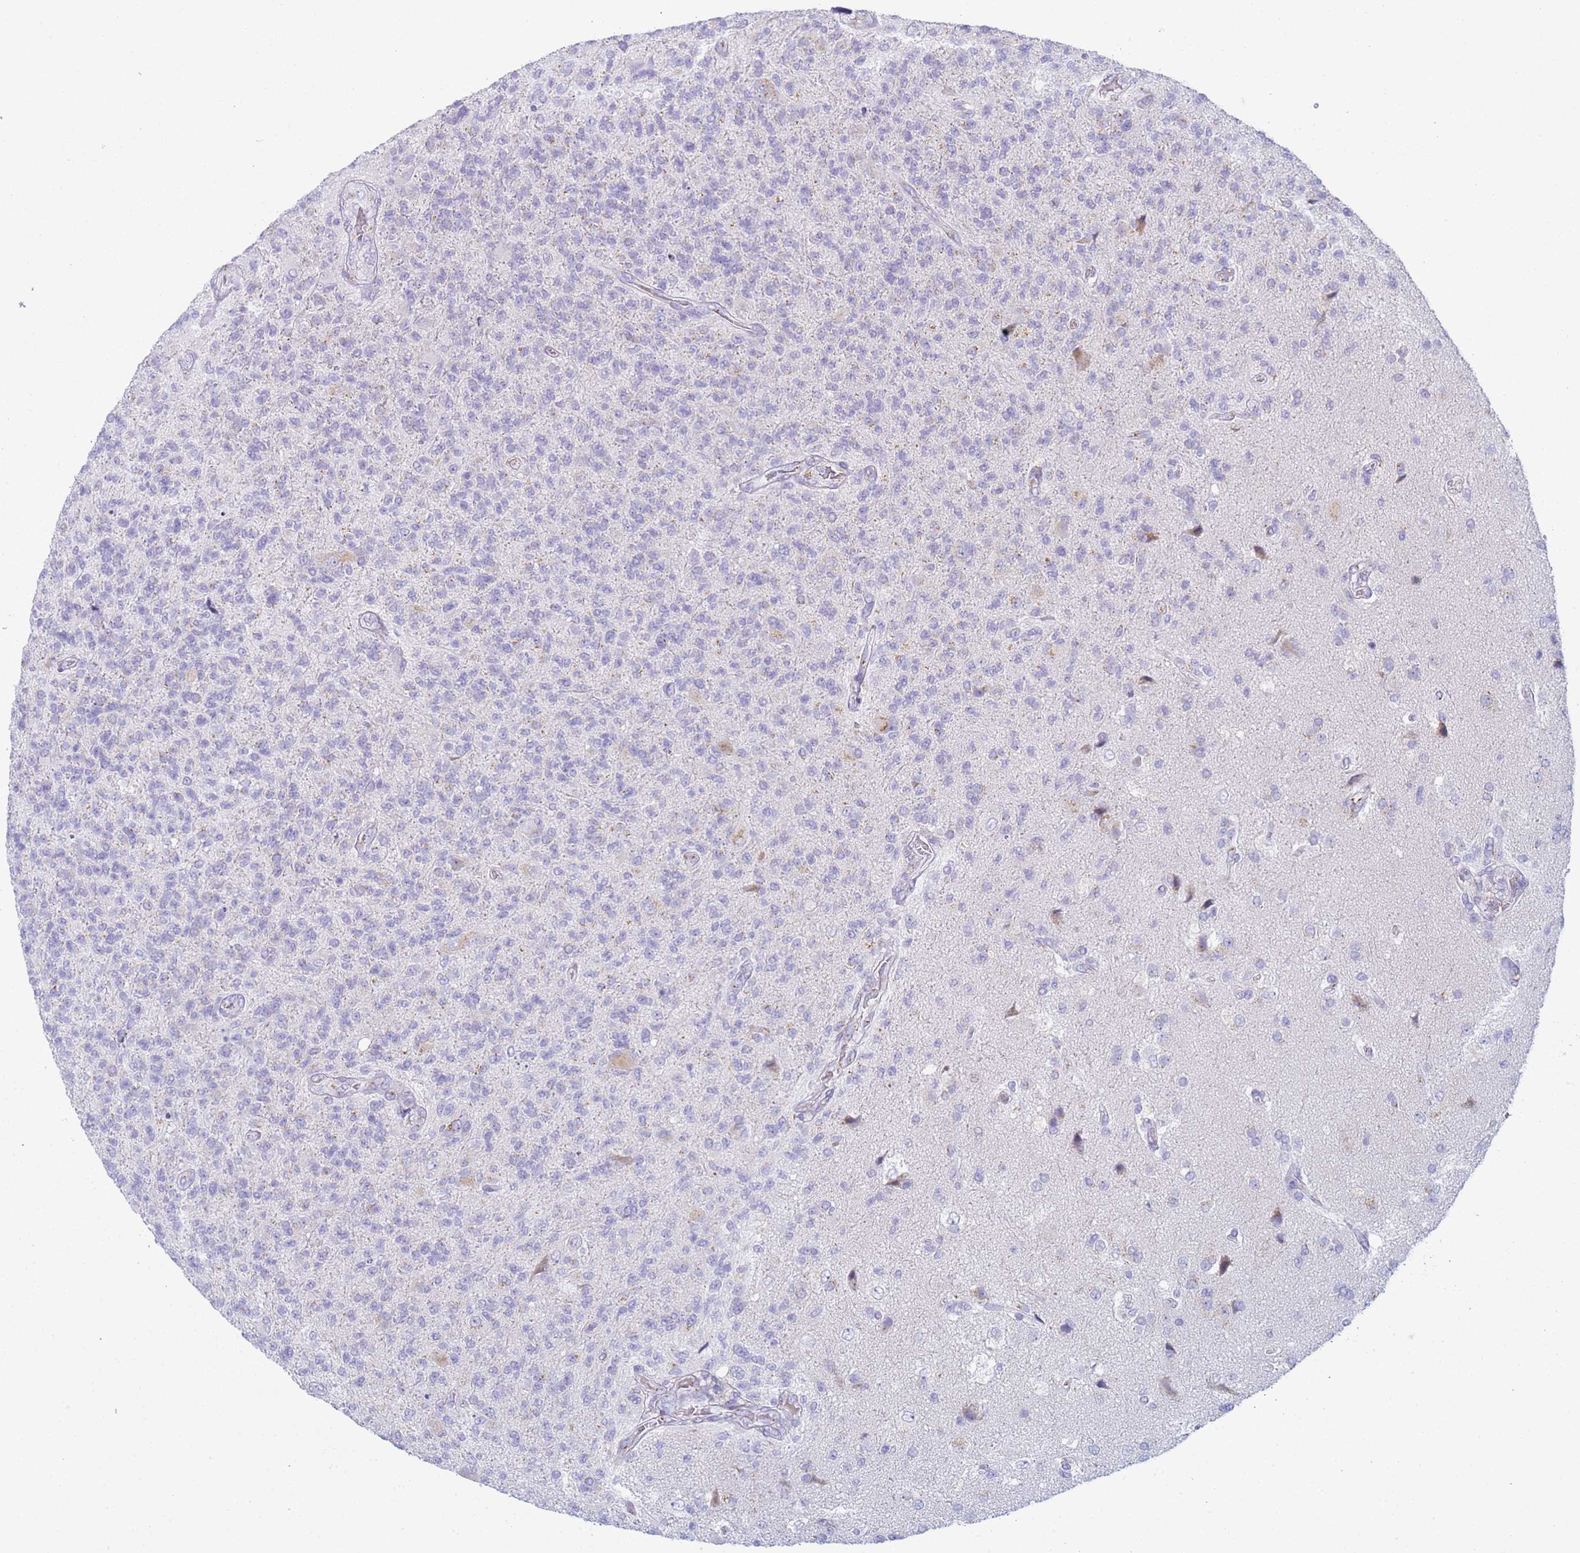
{"staining": {"intensity": "negative", "quantity": "none", "location": "none"}, "tissue": "glioma", "cell_type": "Tumor cells", "image_type": "cancer", "snomed": [{"axis": "morphology", "description": "Glioma, malignant, High grade"}, {"axis": "topography", "description": "Brain"}], "caption": "A high-resolution photomicrograph shows immunohistochemistry (IHC) staining of malignant glioma (high-grade), which exhibits no significant positivity in tumor cells.", "gene": "CR1", "patient": {"sex": "male", "age": 56}}